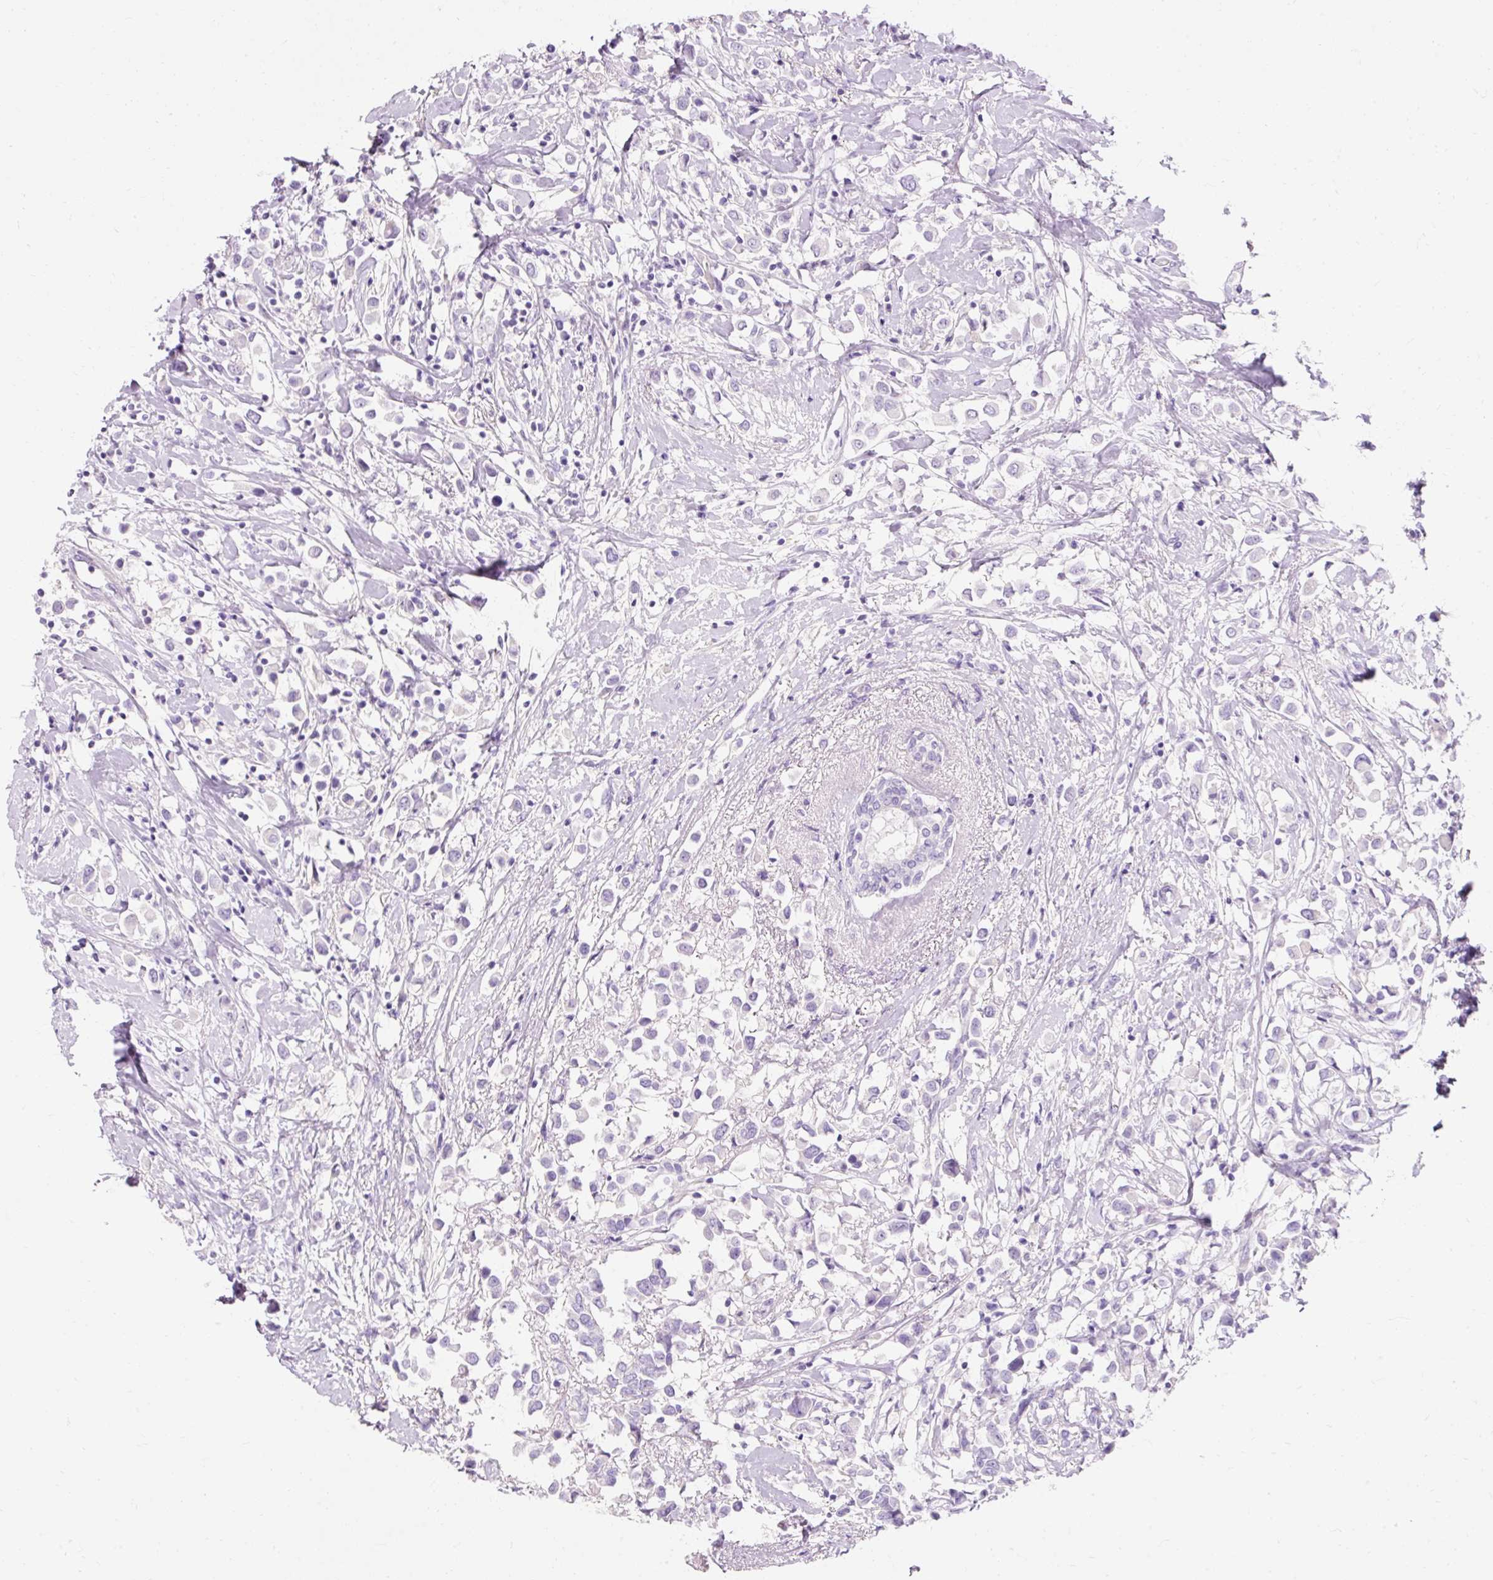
{"staining": {"intensity": "negative", "quantity": "none", "location": "none"}, "tissue": "breast cancer", "cell_type": "Tumor cells", "image_type": "cancer", "snomed": [{"axis": "morphology", "description": "Duct carcinoma"}, {"axis": "topography", "description": "Breast"}], "caption": "High magnification brightfield microscopy of breast invasive ductal carcinoma stained with DAB (3,3'-diaminobenzidine) (brown) and counterstained with hematoxylin (blue): tumor cells show no significant positivity.", "gene": "TMEM213", "patient": {"sex": "female", "age": 61}}